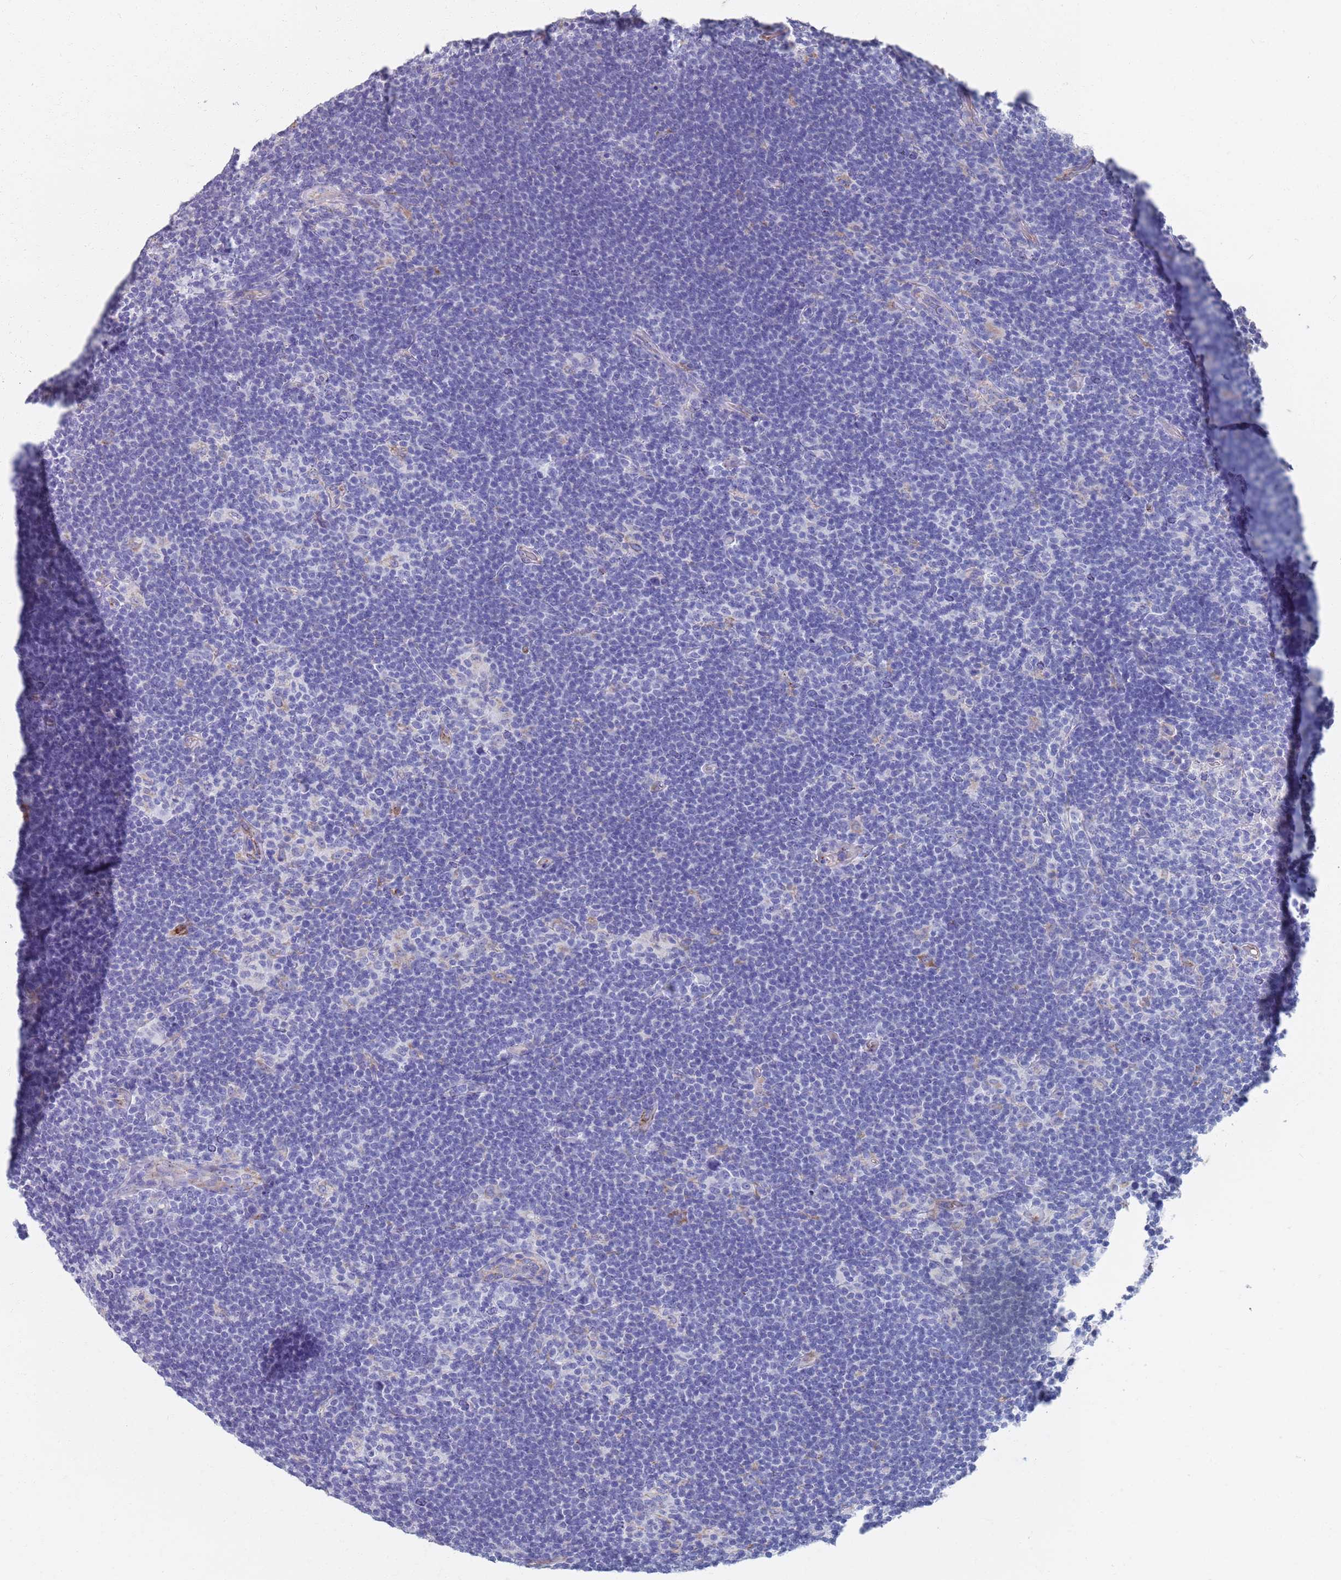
{"staining": {"intensity": "negative", "quantity": "none", "location": "none"}, "tissue": "lymphoma", "cell_type": "Tumor cells", "image_type": "cancer", "snomed": [{"axis": "morphology", "description": "Hodgkin's disease, NOS"}, {"axis": "topography", "description": "Lymph node"}], "caption": "Tumor cells are negative for brown protein staining in lymphoma.", "gene": "PLOD1", "patient": {"sex": "female", "age": 57}}